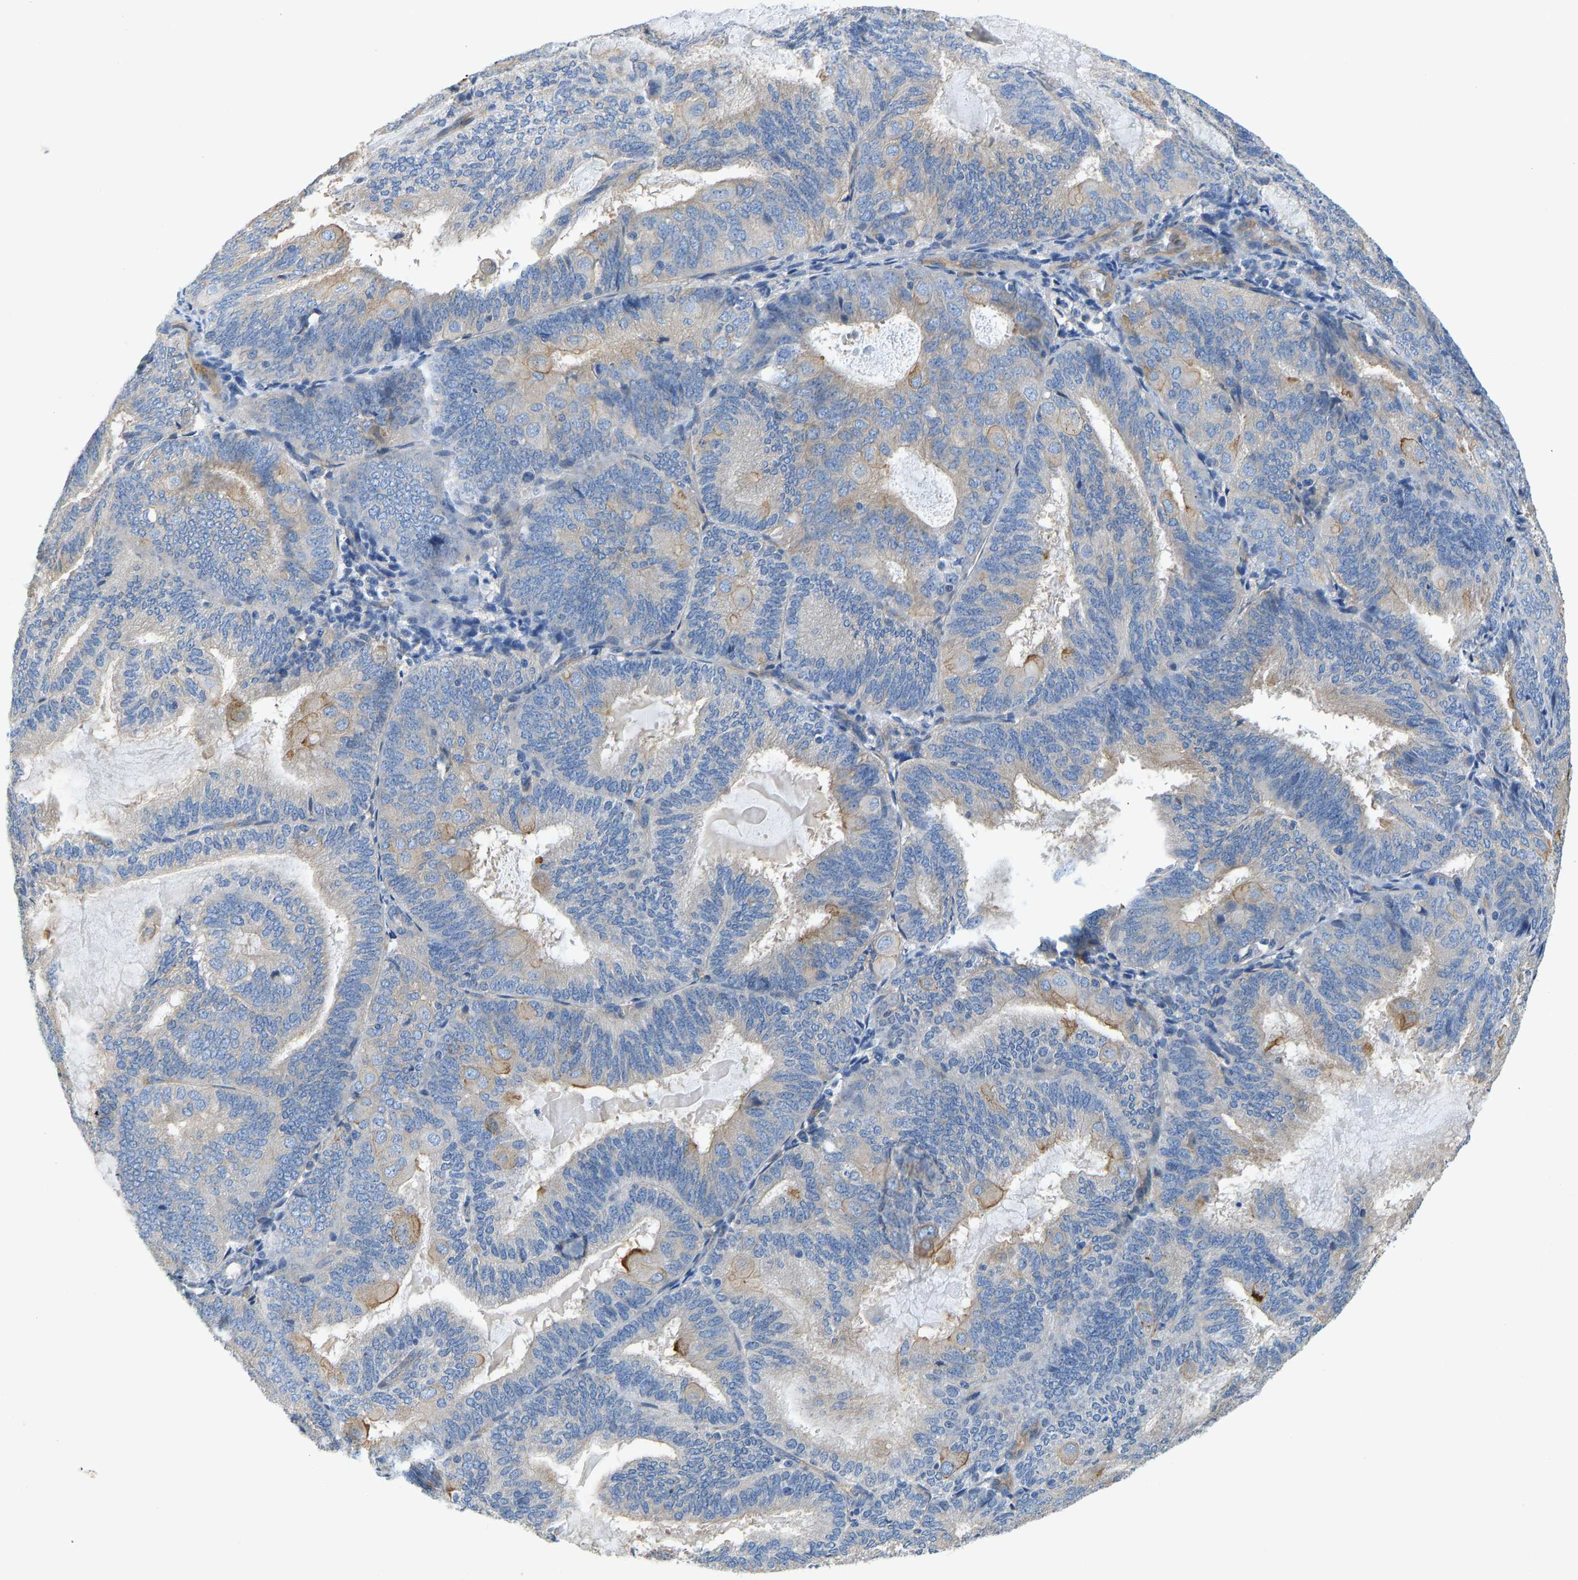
{"staining": {"intensity": "moderate", "quantity": "<25%", "location": "cytoplasmic/membranous"}, "tissue": "endometrial cancer", "cell_type": "Tumor cells", "image_type": "cancer", "snomed": [{"axis": "morphology", "description": "Adenocarcinoma, NOS"}, {"axis": "topography", "description": "Endometrium"}], "caption": "Endometrial cancer (adenocarcinoma) was stained to show a protein in brown. There is low levels of moderate cytoplasmic/membranous staining in approximately <25% of tumor cells. The staining is performed using DAB (3,3'-diaminobenzidine) brown chromogen to label protein expression. The nuclei are counter-stained blue using hematoxylin.", "gene": "CHAD", "patient": {"sex": "female", "age": 81}}